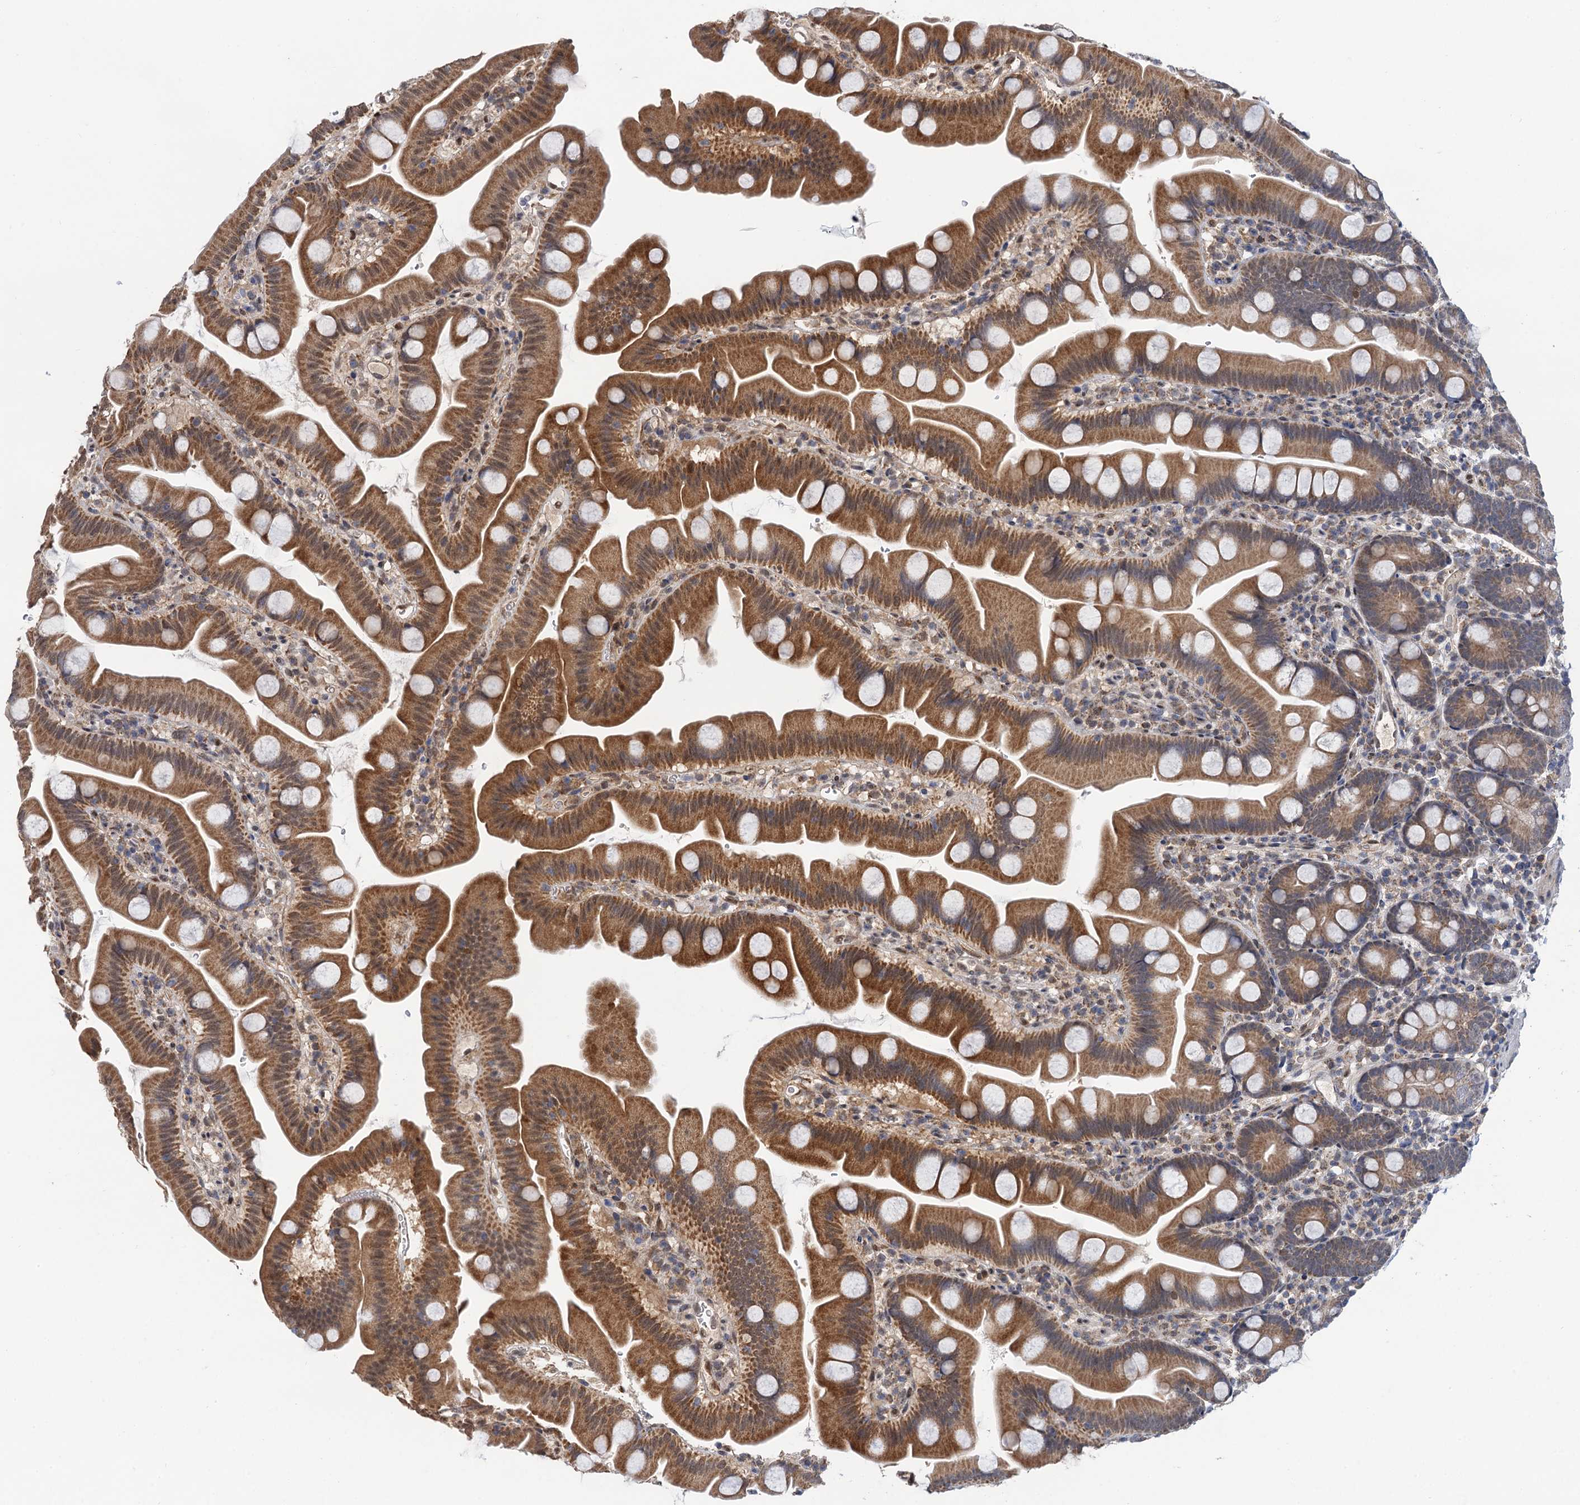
{"staining": {"intensity": "moderate", "quantity": ">75%", "location": "cytoplasmic/membranous"}, "tissue": "small intestine", "cell_type": "Glandular cells", "image_type": "normal", "snomed": [{"axis": "morphology", "description": "Normal tissue, NOS"}, {"axis": "topography", "description": "Small intestine"}], "caption": "An immunohistochemistry (IHC) photomicrograph of normal tissue is shown. Protein staining in brown highlights moderate cytoplasmic/membranous positivity in small intestine within glandular cells. Immunohistochemistry (ihc) stains the protein in brown and the nuclei are stained blue.", "gene": "CMPK2", "patient": {"sex": "female", "age": 68}}